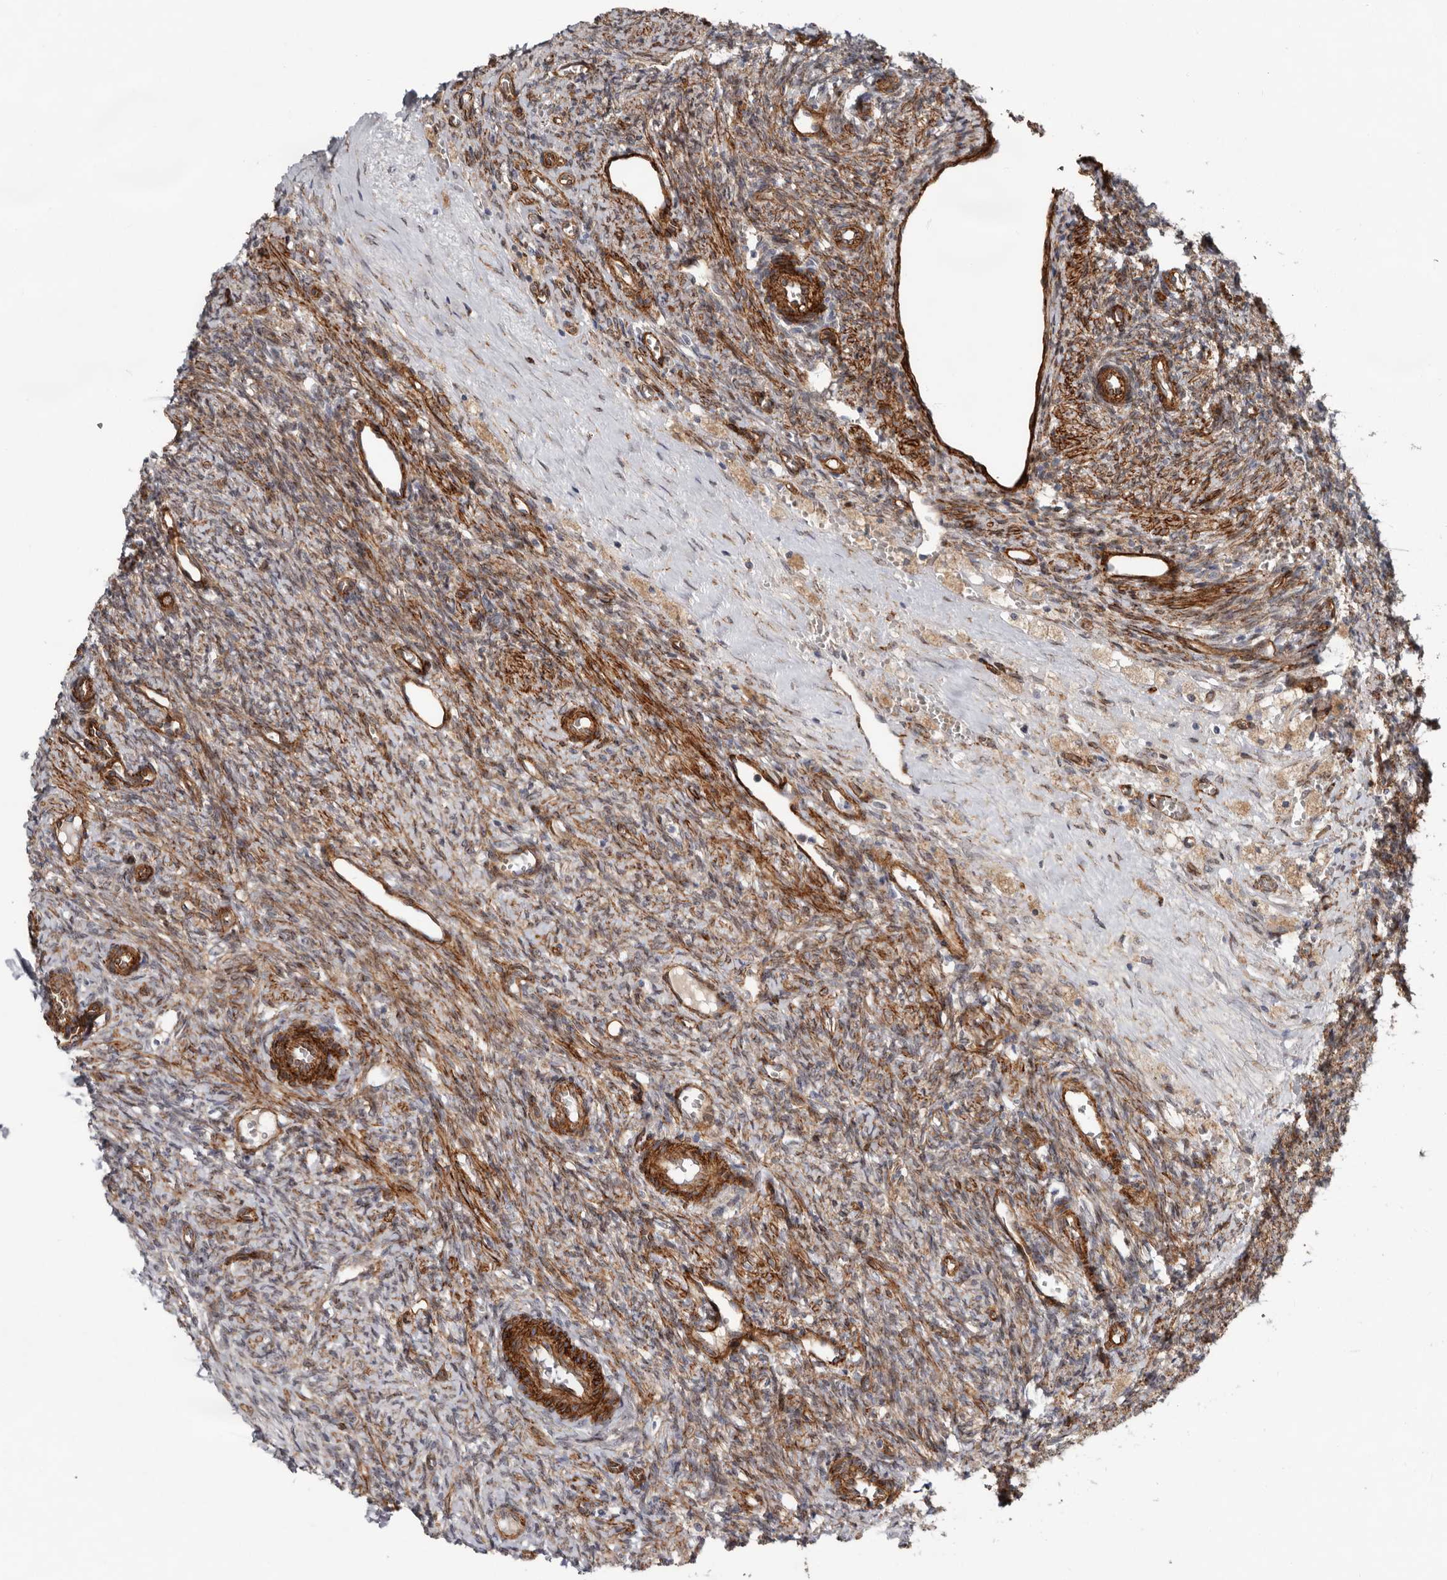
{"staining": {"intensity": "moderate", "quantity": ">75%", "location": "cytoplasmic/membranous,nuclear"}, "tissue": "ovary", "cell_type": "Follicle cells", "image_type": "normal", "snomed": [{"axis": "morphology", "description": "Normal tissue, NOS"}, {"axis": "topography", "description": "Ovary"}], "caption": "Follicle cells show moderate cytoplasmic/membranous,nuclear expression in approximately >75% of cells in benign ovary. The staining is performed using DAB (3,3'-diaminobenzidine) brown chromogen to label protein expression. The nuclei are counter-stained blue using hematoxylin.", "gene": "RANBP17", "patient": {"sex": "female", "age": 41}}